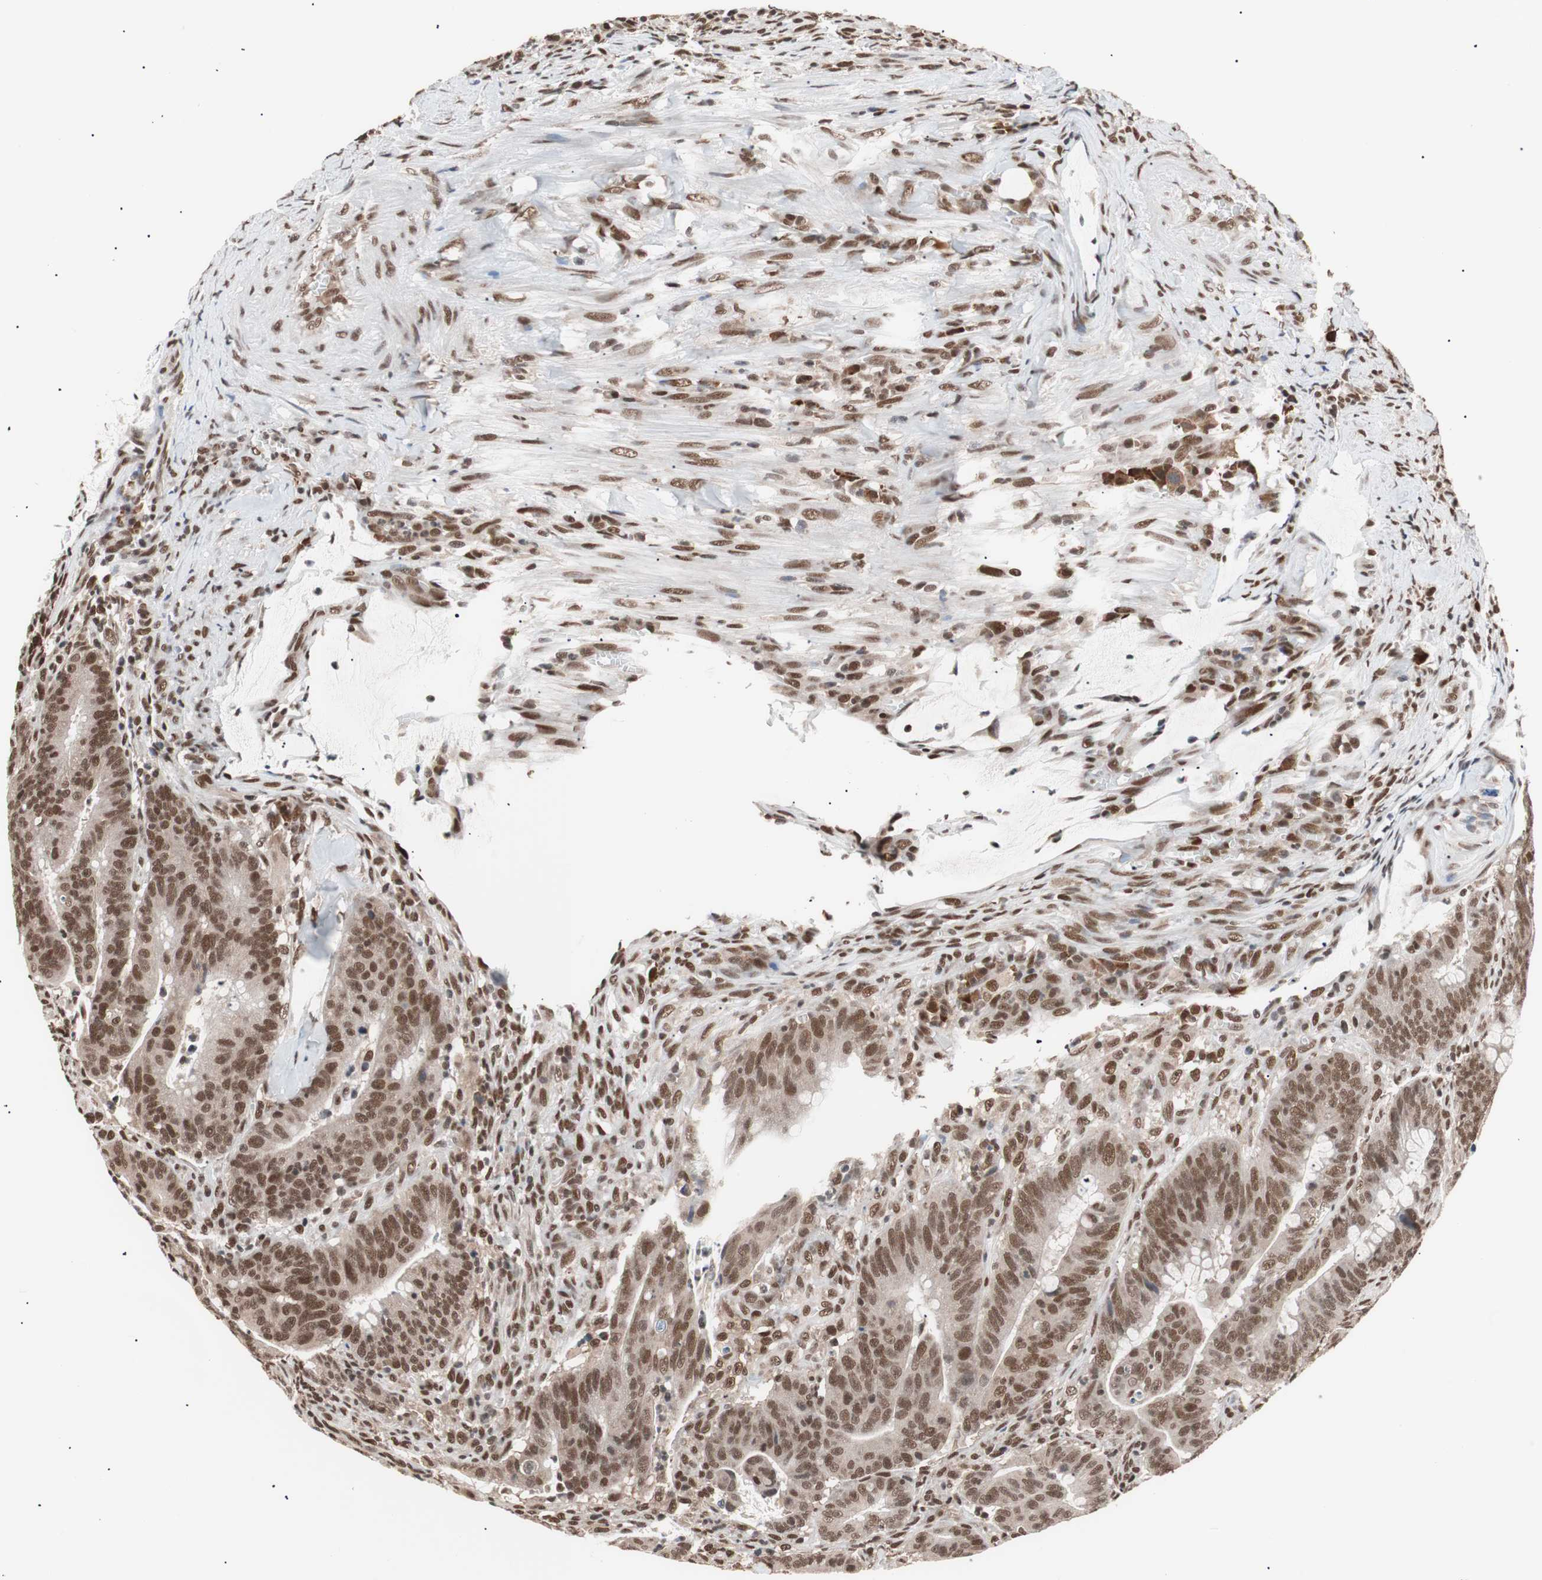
{"staining": {"intensity": "moderate", "quantity": ">75%", "location": "nuclear"}, "tissue": "colorectal cancer", "cell_type": "Tumor cells", "image_type": "cancer", "snomed": [{"axis": "morphology", "description": "Adenocarcinoma, NOS"}, {"axis": "topography", "description": "Colon"}], "caption": "Adenocarcinoma (colorectal) tissue exhibits moderate nuclear positivity in approximately >75% of tumor cells, visualized by immunohistochemistry. (DAB = brown stain, brightfield microscopy at high magnification).", "gene": "CHAMP1", "patient": {"sex": "male", "age": 45}}